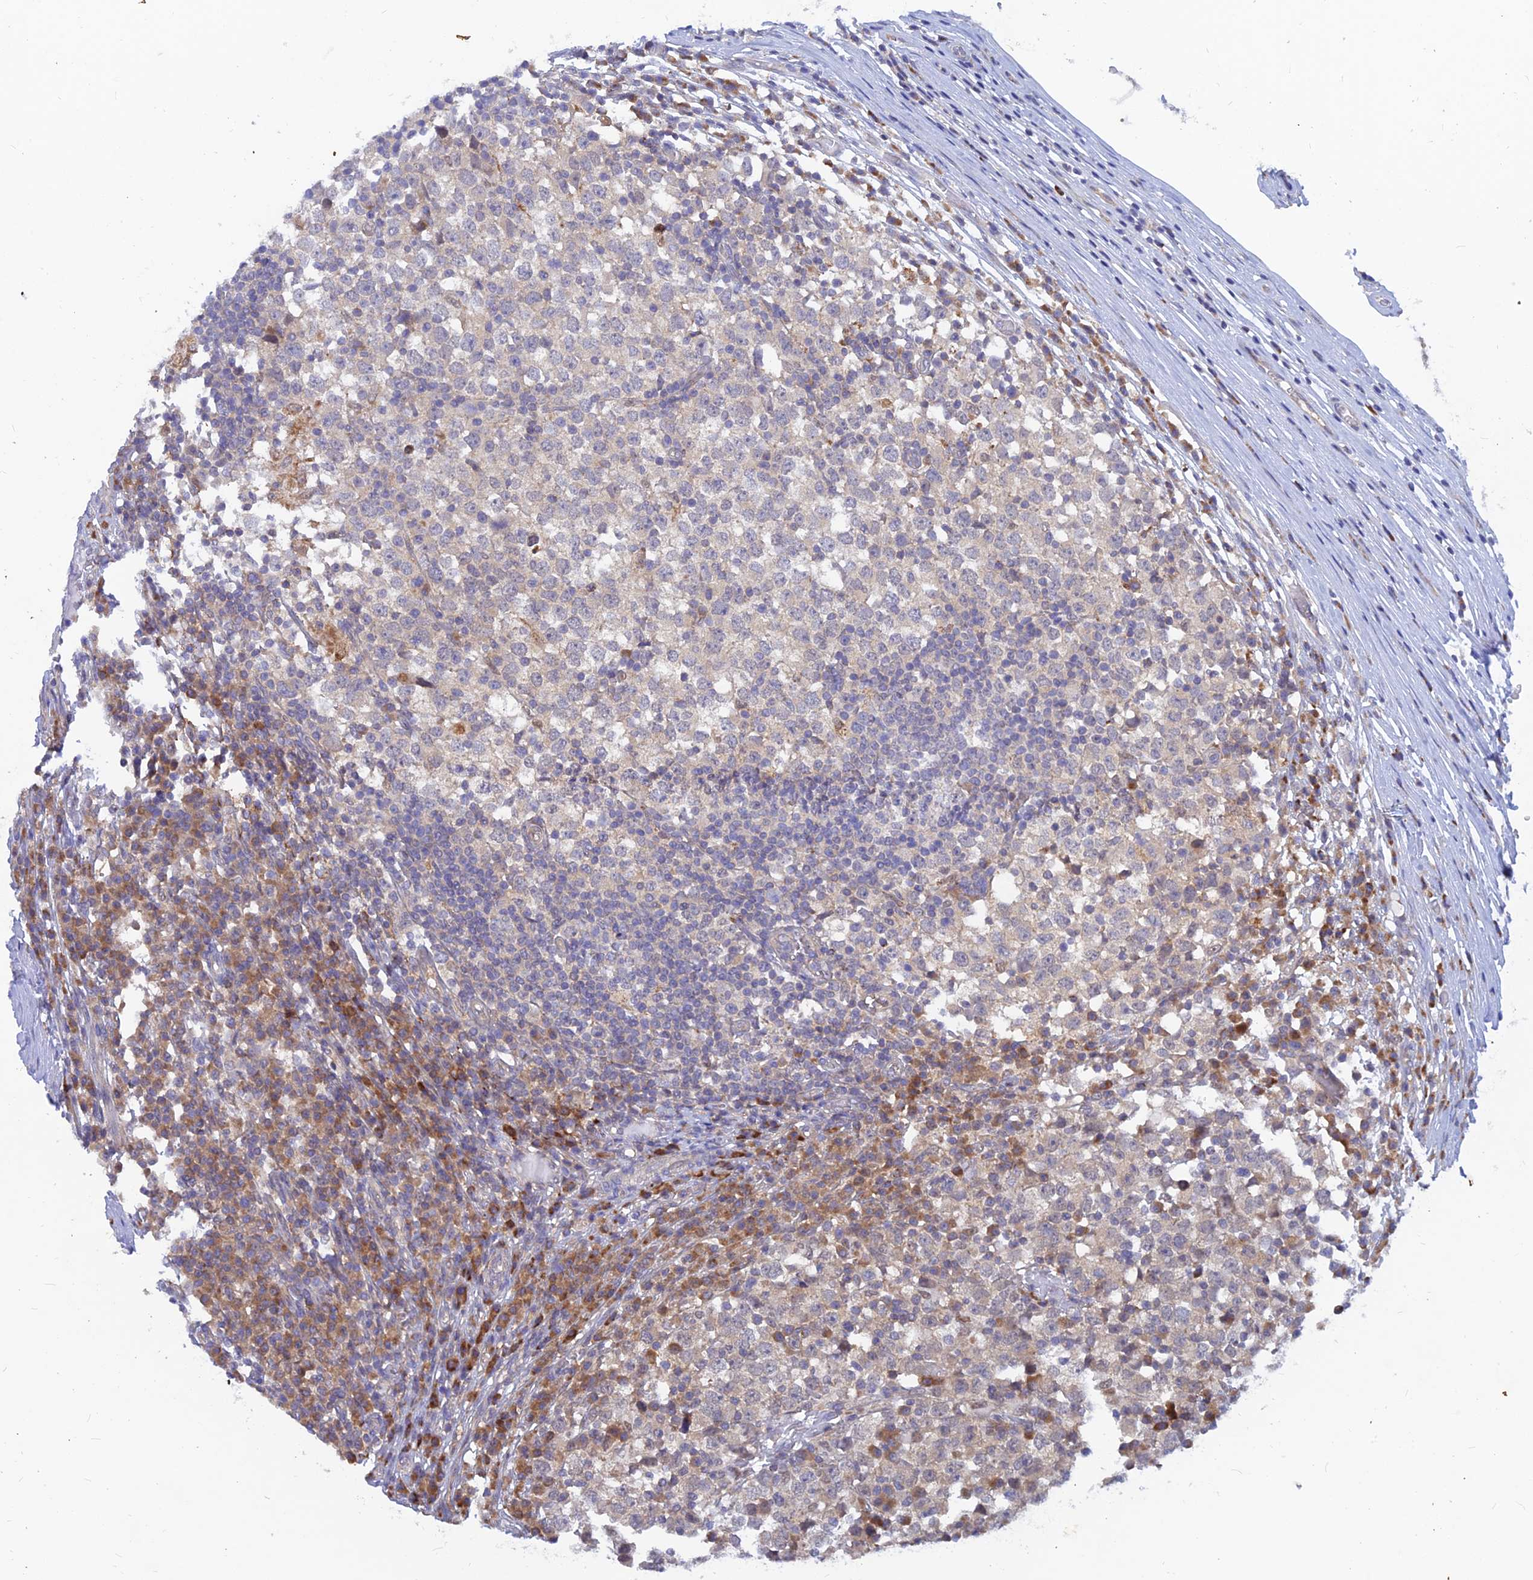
{"staining": {"intensity": "negative", "quantity": "none", "location": "none"}, "tissue": "testis cancer", "cell_type": "Tumor cells", "image_type": "cancer", "snomed": [{"axis": "morphology", "description": "Seminoma, NOS"}, {"axis": "topography", "description": "Testis"}], "caption": "Human testis seminoma stained for a protein using immunohistochemistry exhibits no staining in tumor cells.", "gene": "DNAJC16", "patient": {"sex": "male", "age": 65}}